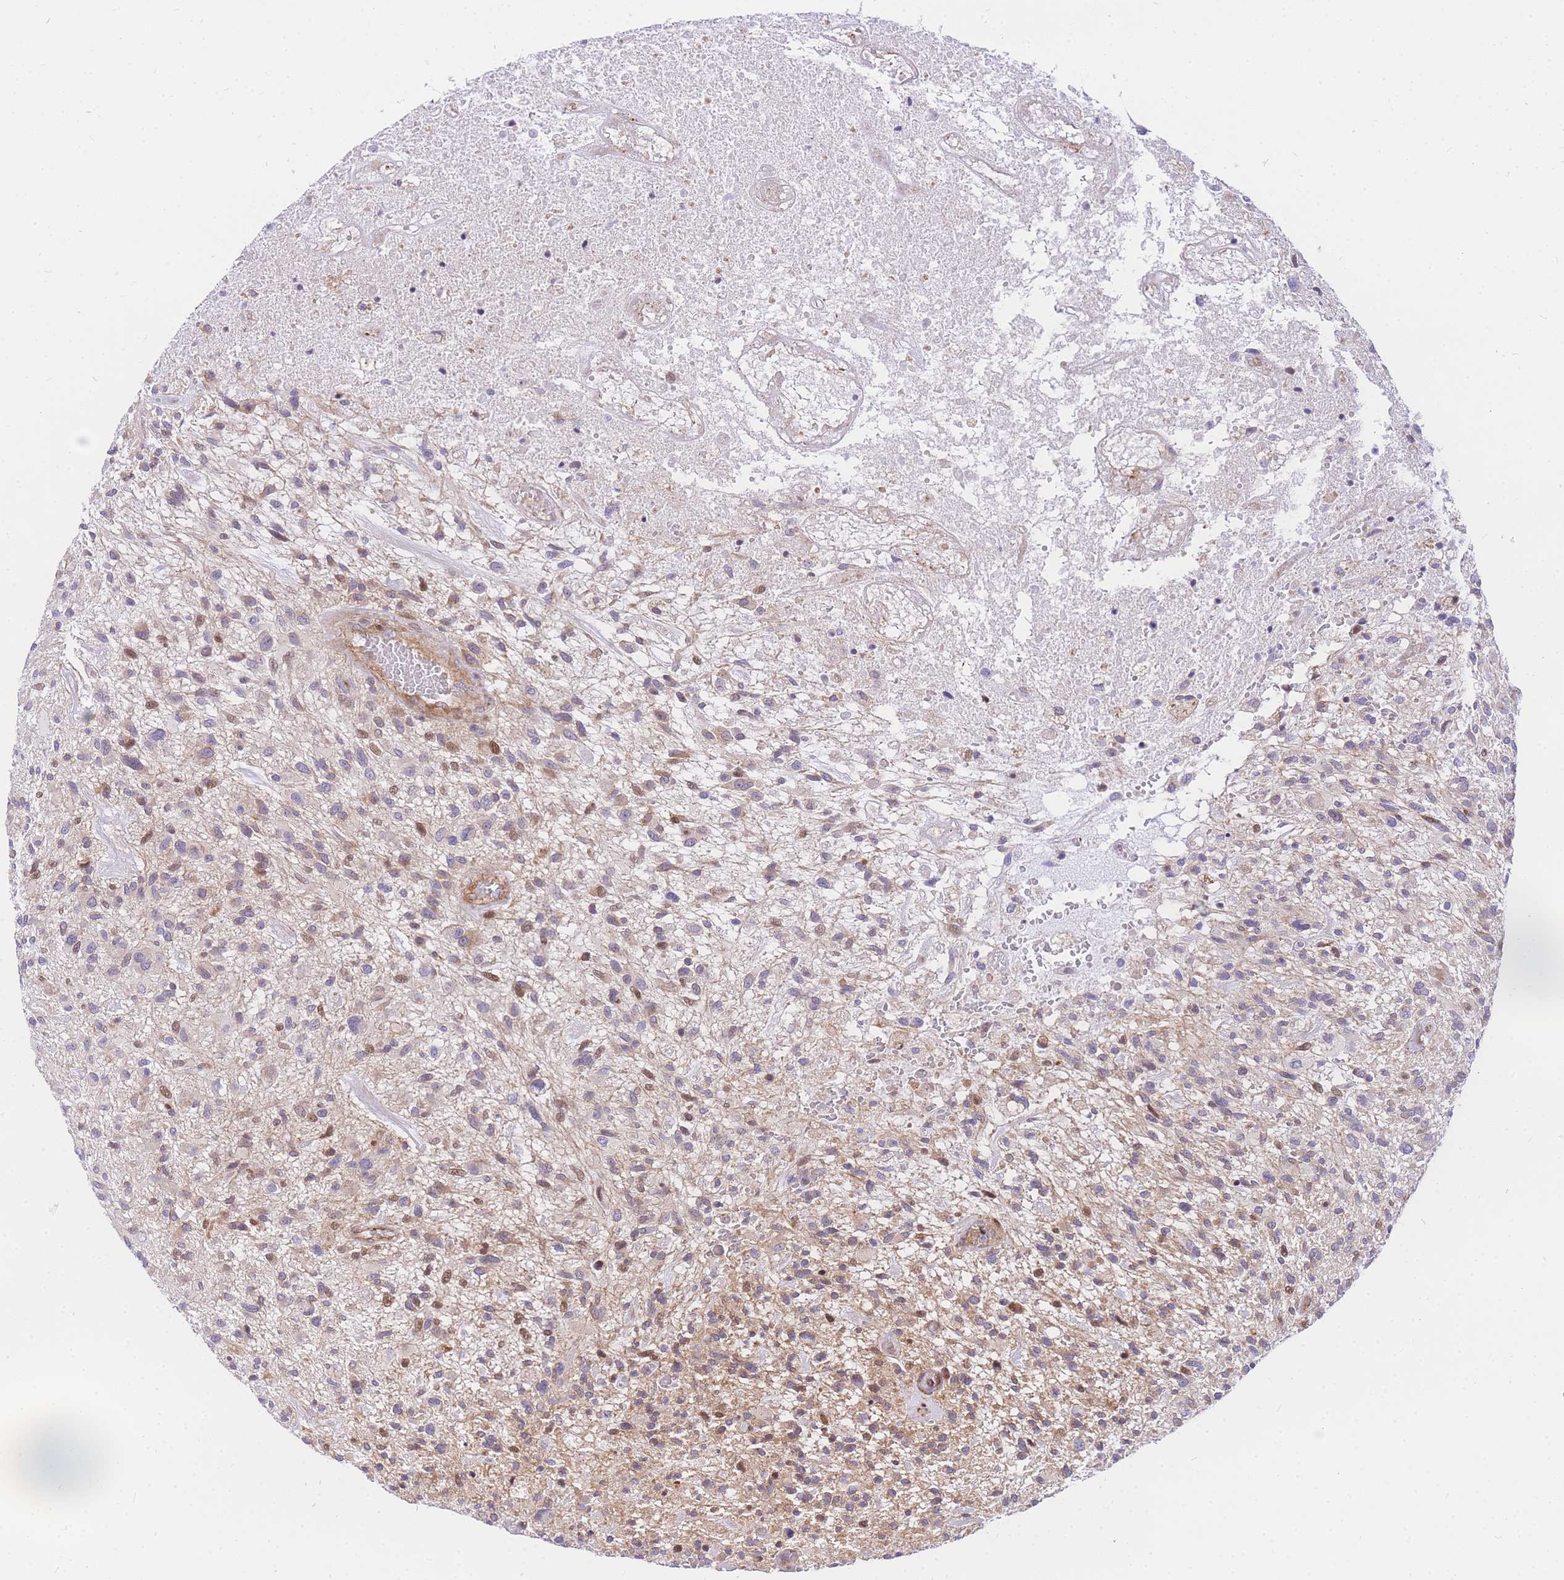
{"staining": {"intensity": "weak", "quantity": "25%-75%", "location": "cytoplasmic/membranous,nuclear"}, "tissue": "glioma", "cell_type": "Tumor cells", "image_type": "cancer", "snomed": [{"axis": "morphology", "description": "Glioma, malignant, High grade"}, {"axis": "topography", "description": "Brain"}], "caption": "This micrograph shows immunohistochemistry staining of glioma, with low weak cytoplasmic/membranous and nuclear staining in about 25%-75% of tumor cells.", "gene": "S100PBP", "patient": {"sex": "male", "age": 47}}